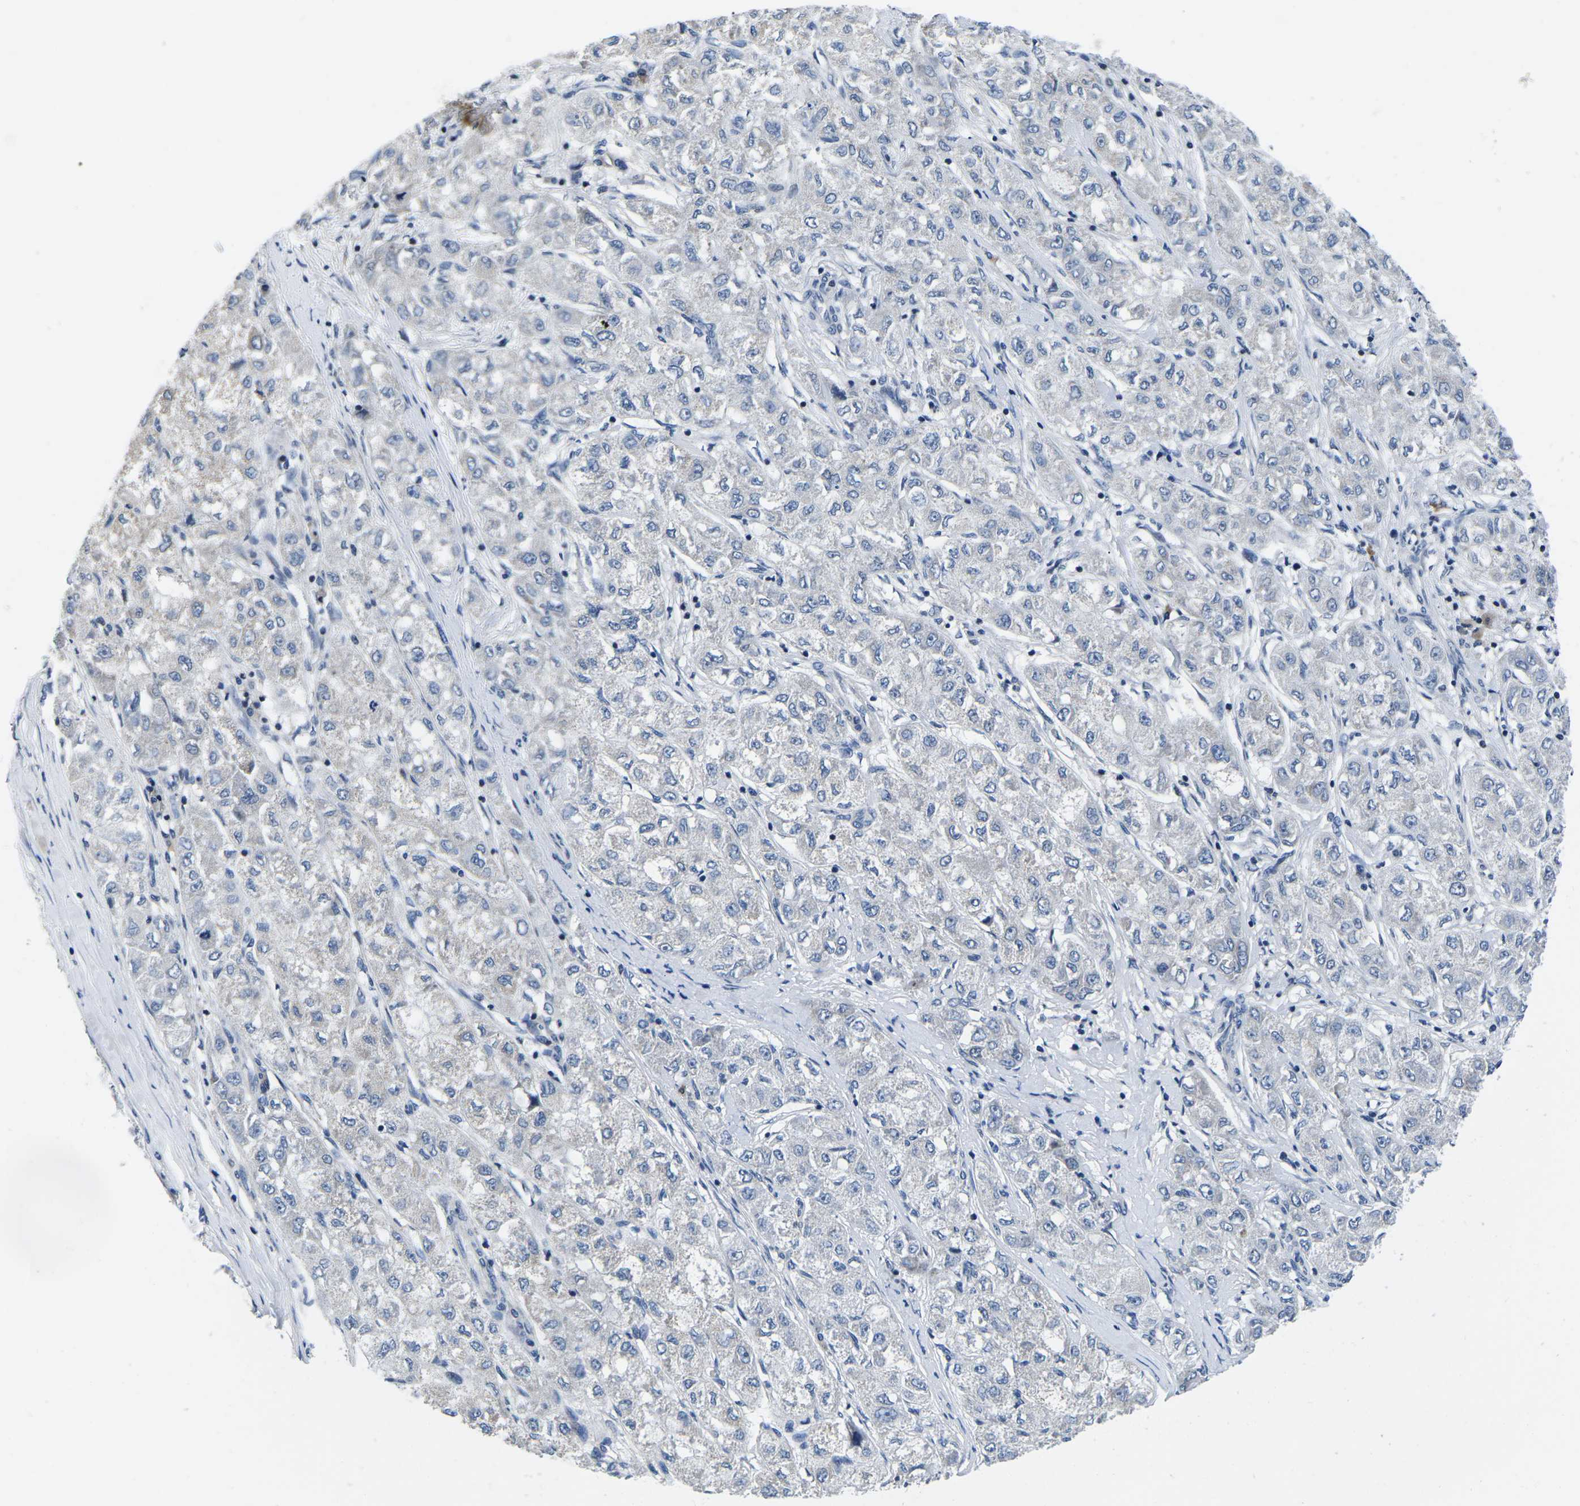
{"staining": {"intensity": "negative", "quantity": "none", "location": "none"}, "tissue": "liver cancer", "cell_type": "Tumor cells", "image_type": "cancer", "snomed": [{"axis": "morphology", "description": "Carcinoma, Hepatocellular, NOS"}, {"axis": "topography", "description": "Liver"}], "caption": "Liver hepatocellular carcinoma stained for a protein using IHC exhibits no expression tumor cells.", "gene": "CDC73", "patient": {"sex": "male", "age": 80}}